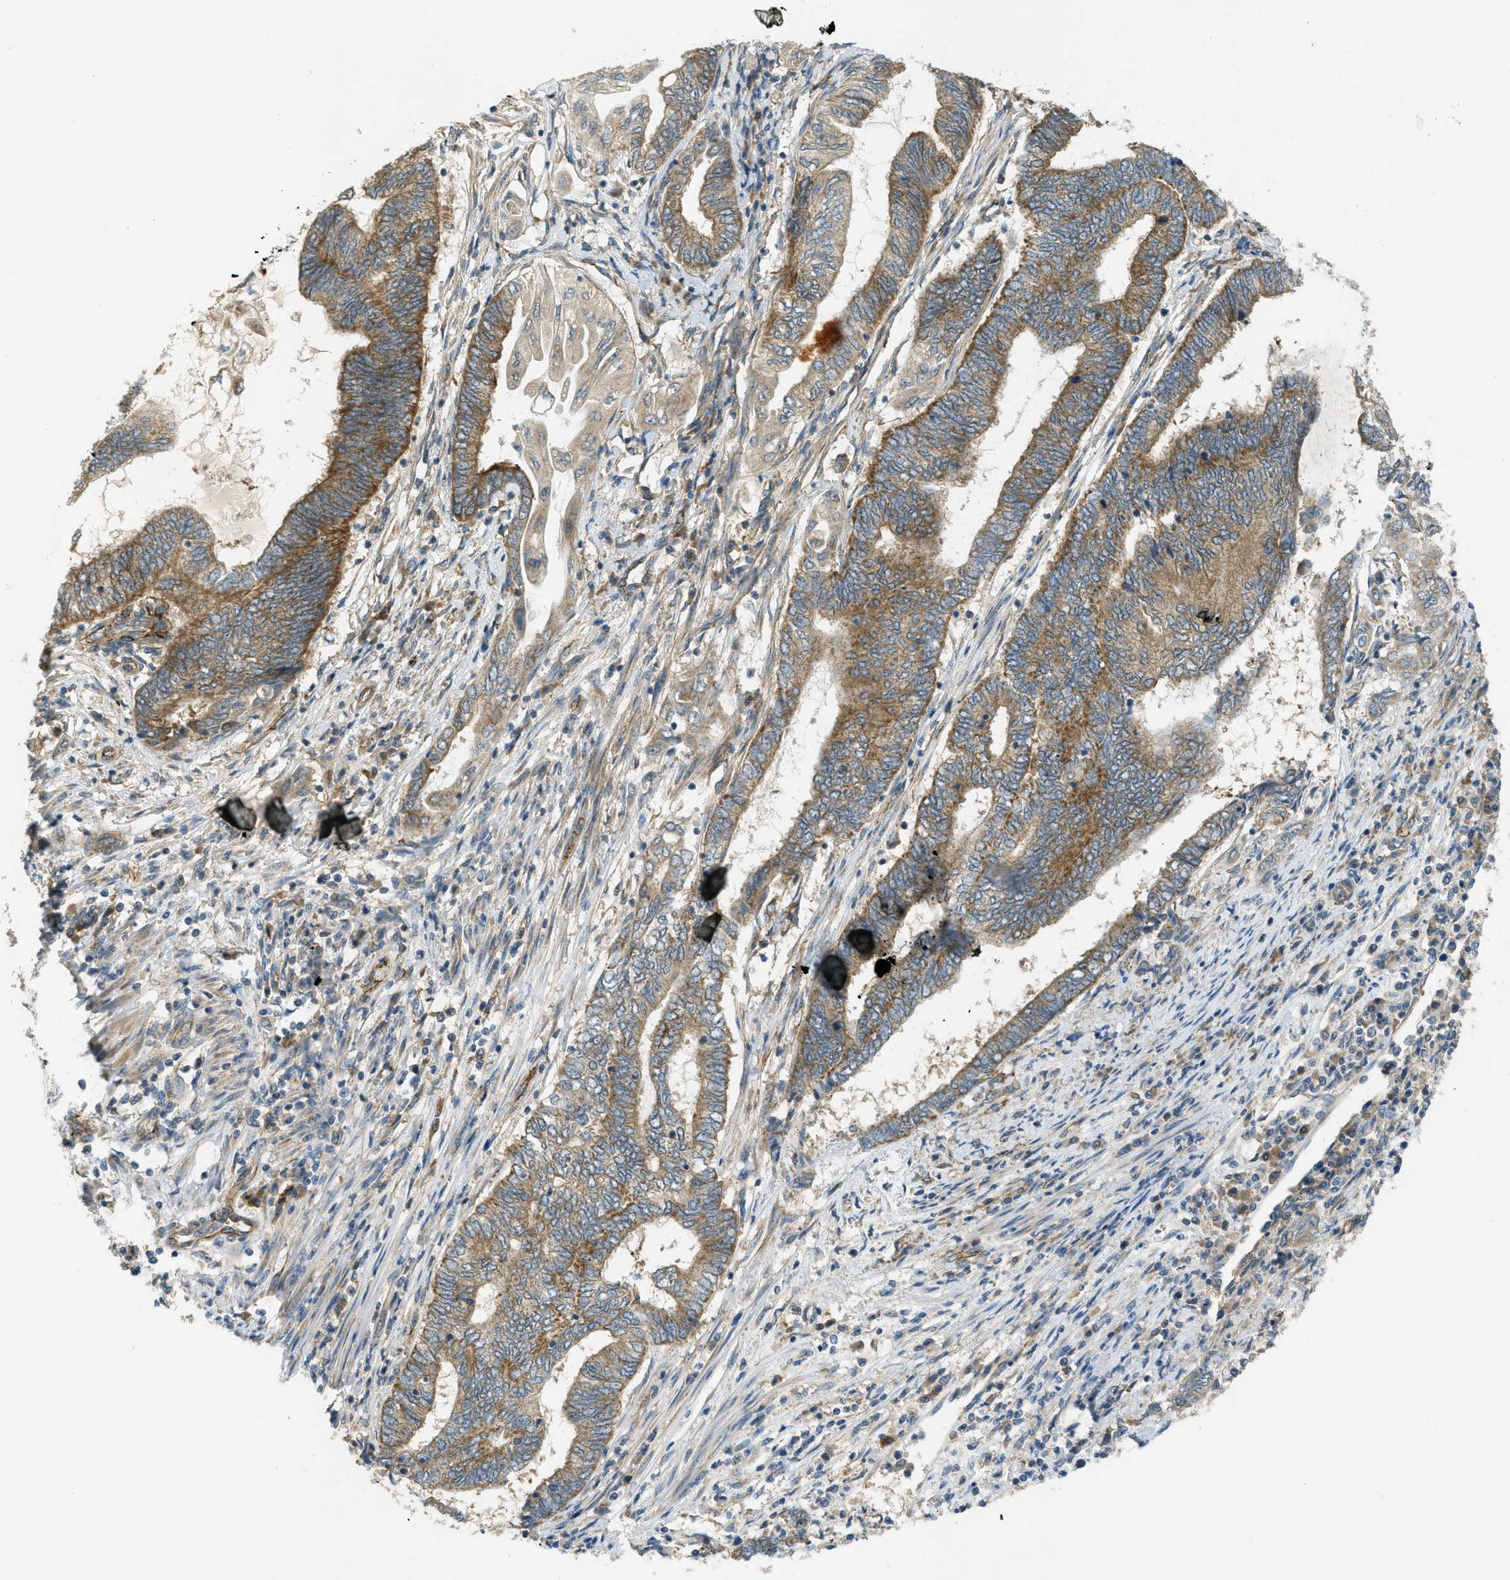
{"staining": {"intensity": "moderate", "quantity": ">75%", "location": "cytoplasmic/membranous"}, "tissue": "endometrial cancer", "cell_type": "Tumor cells", "image_type": "cancer", "snomed": [{"axis": "morphology", "description": "Adenocarcinoma, NOS"}, {"axis": "topography", "description": "Uterus"}, {"axis": "topography", "description": "Endometrium"}], "caption": "Protein expression analysis of endometrial cancer (adenocarcinoma) demonstrates moderate cytoplasmic/membranous expression in approximately >75% of tumor cells.", "gene": "JCAD", "patient": {"sex": "female", "age": 70}}